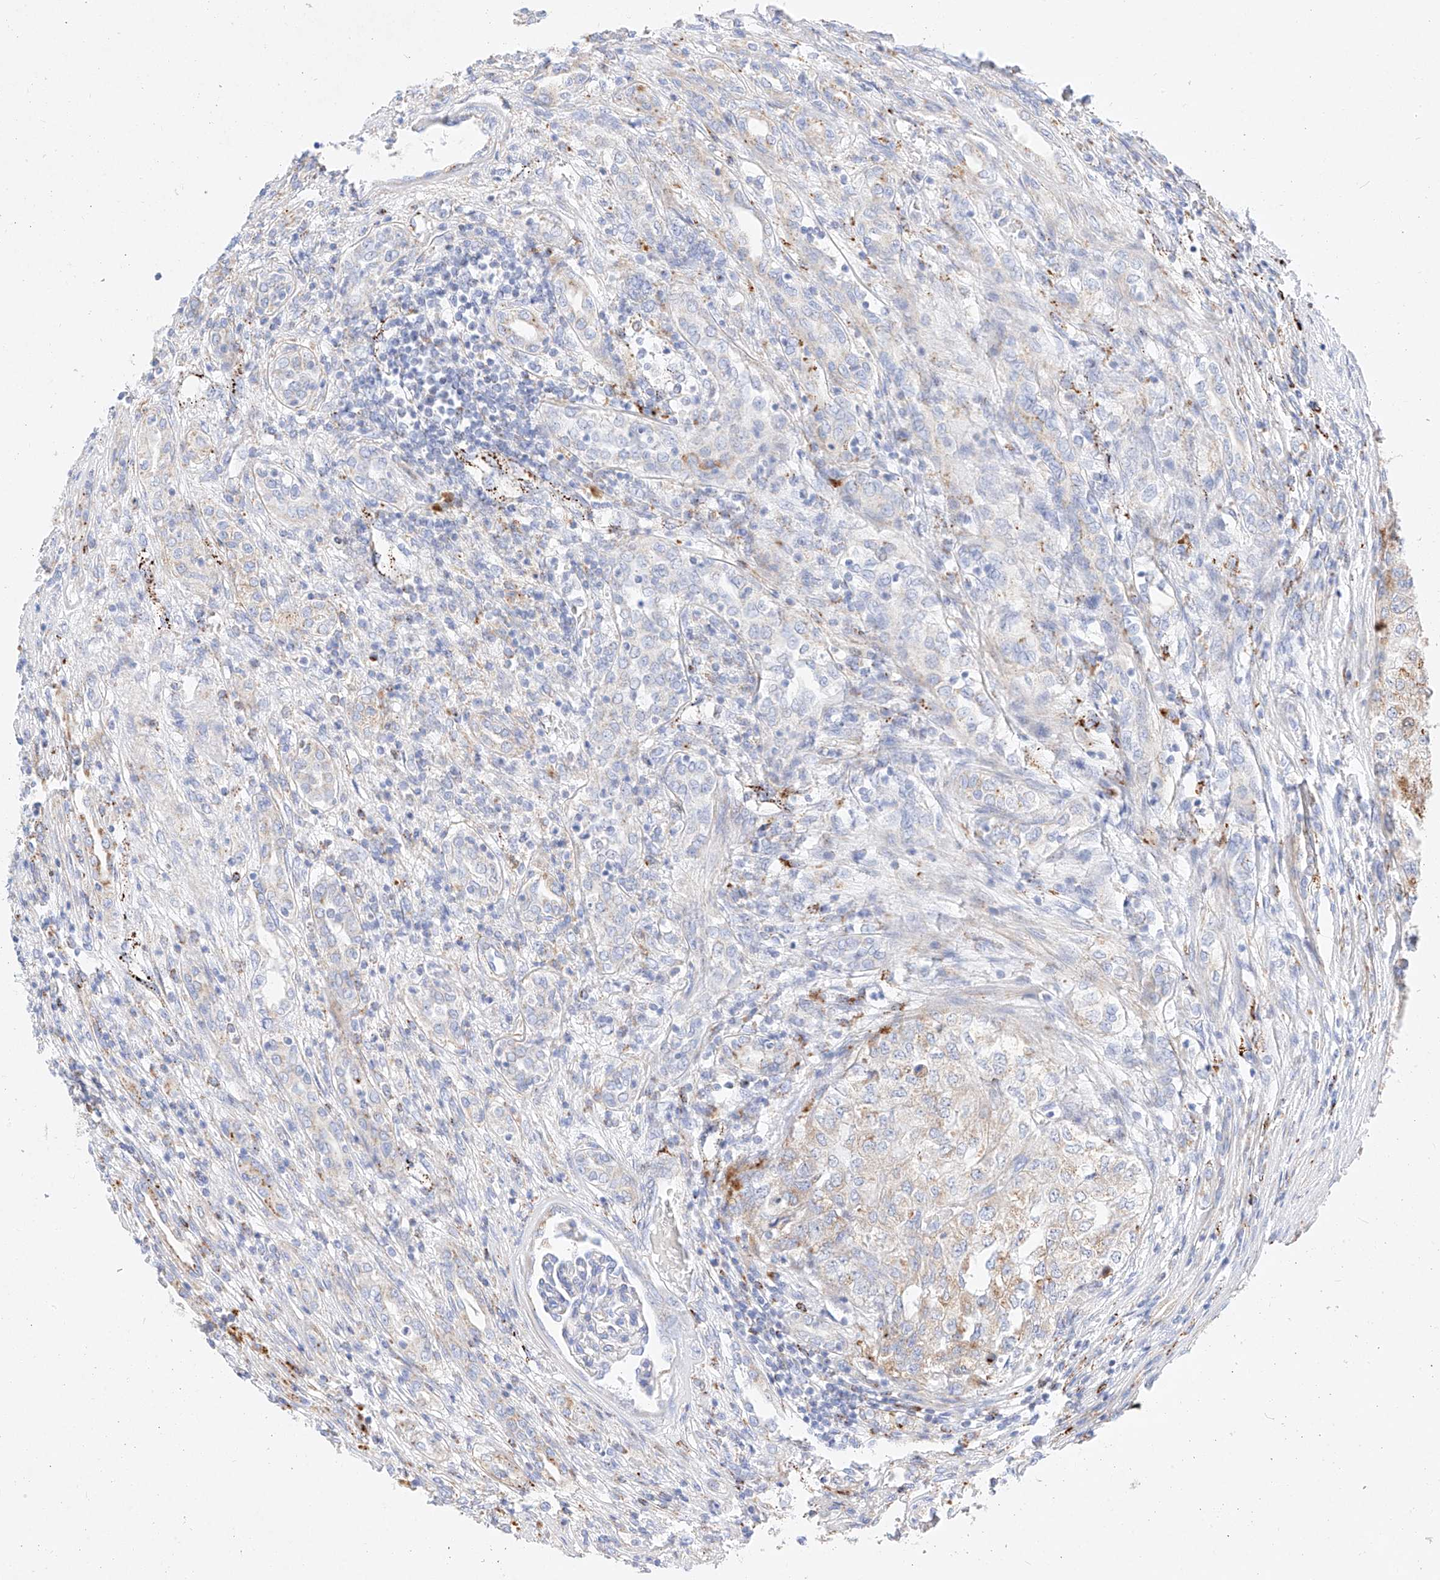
{"staining": {"intensity": "weak", "quantity": "<25%", "location": "cytoplasmic/membranous"}, "tissue": "renal cancer", "cell_type": "Tumor cells", "image_type": "cancer", "snomed": [{"axis": "morphology", "description": "Adenocarcinoma, NOS"}, {"axis": "topography", "description": "Kidney"}], "caption": "Renal cancer was stained to show a protein in brown. There is no significant staining in tumor cells. The staining is performed using DAB brown chromogen with nuclei counter-stained in using hematoxylin.", "gene": "C6orf62", "patient": {"sex": "female", "age": 54}}